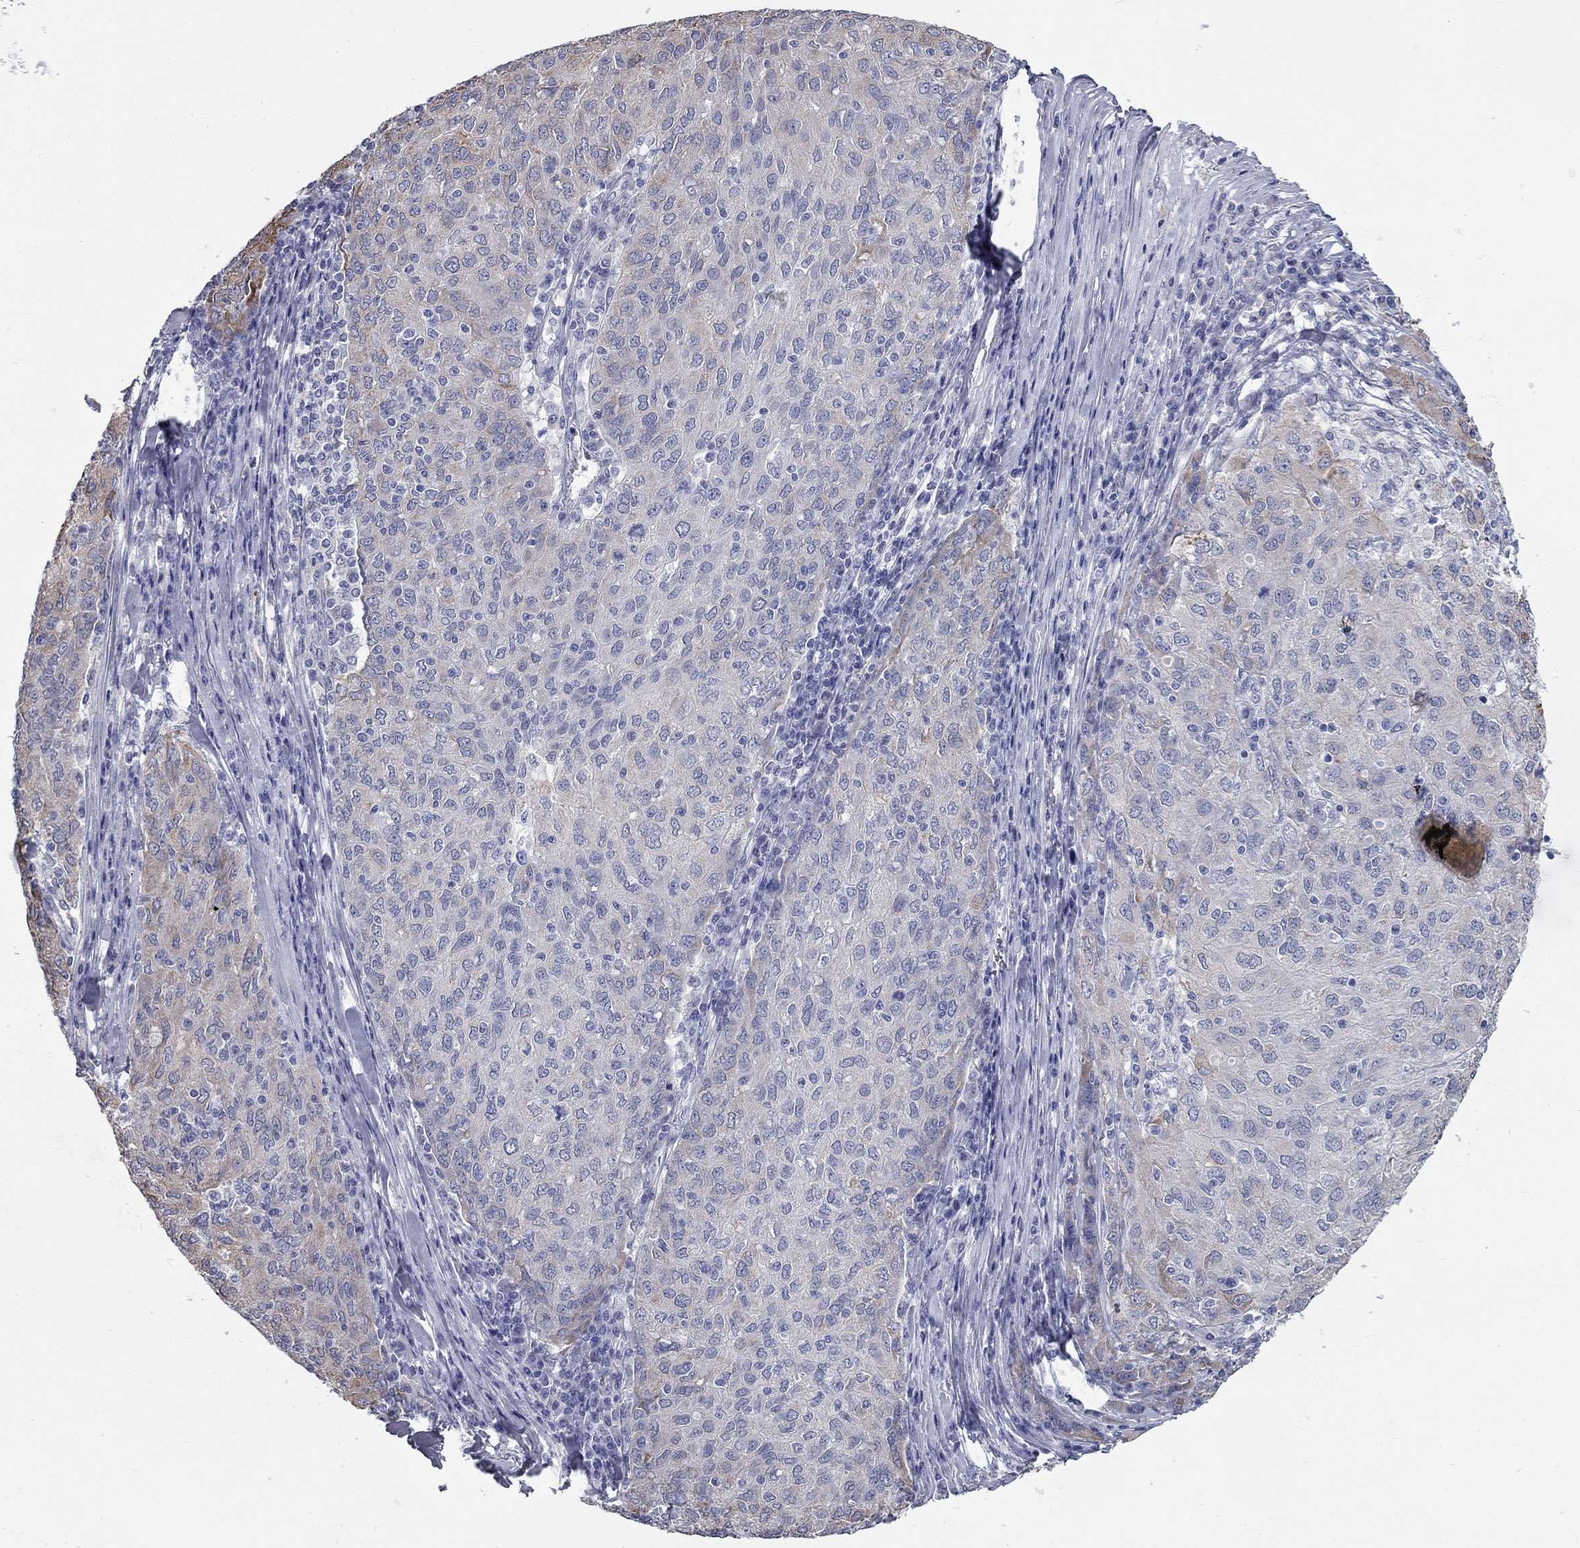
{"staining": {"intensity": "moderate", "quantity": "<25%", "location": "cytoplasmic/membranous"}, "tissue": "ovarian cancer", "cell_type": "Tumor cells", "image_type": "cancer", "snomed": [{"axis": "morphology", "description": "Carcinoma, endometroid"}, {"axis": "topography", "description": "Ovary"}], "caption": "Immunohistochemistry (IHC) histopathology image of ovarian cancer (endometroid carcinoma) stained for a protein (brown), which displays low levels of moderate cytoplasmic/membranous positivity in approximately <25% of tumor cells.", "gene": "XAGE2", "patient": {"sex": "female", "age": 50}}